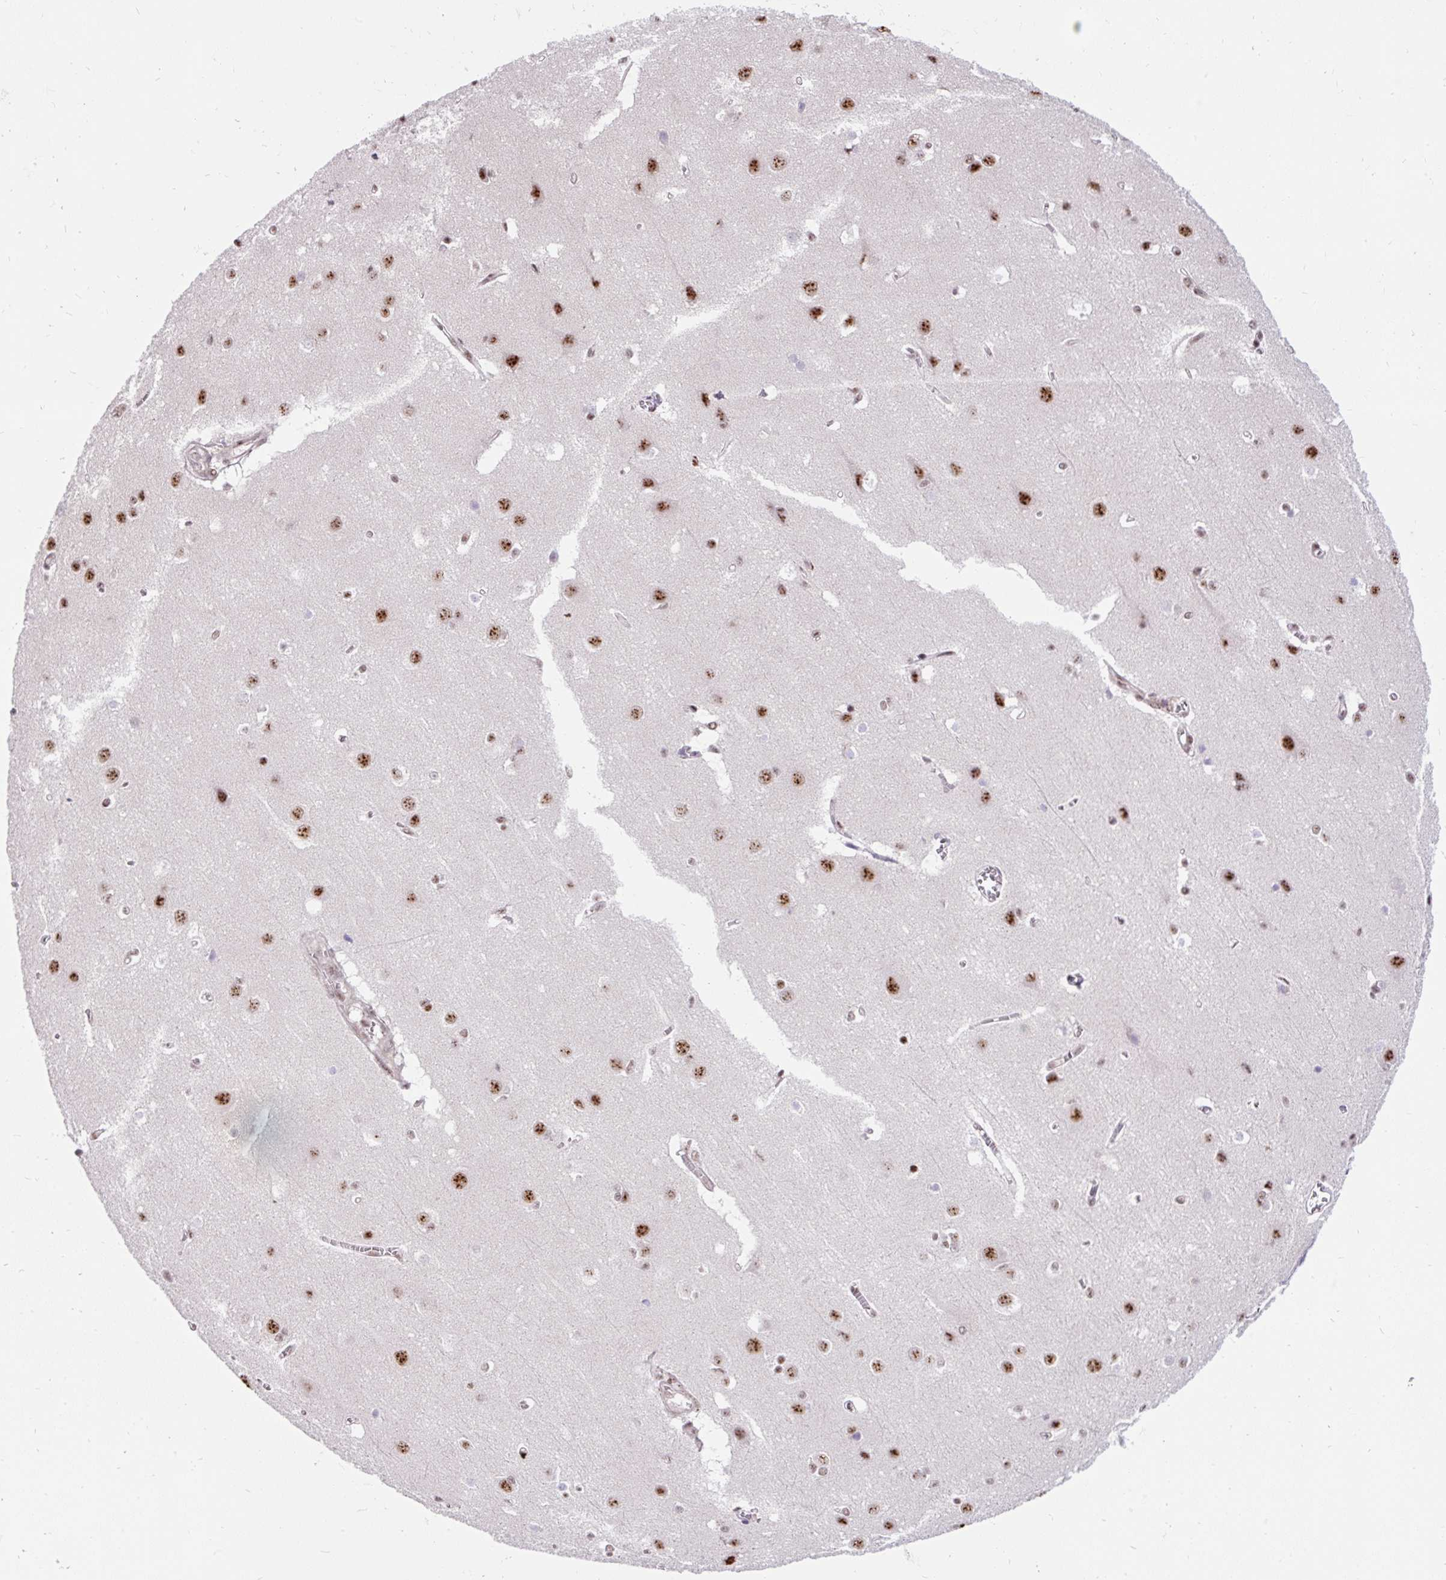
{"staining": {"intensity": "moderate", "quantity": "<25%", "location": "nuclear"}, "tissue": "cerebral cortex", "cell_type": "Endothelial cells", "image_type": "normal", "snomed": [{"axis": "morphology", "description": "Normal tissue, NOS"}, {"axis": "topography", "description": "Cerebral cortex"}], "caption": "Immunohistochemical staining of unremarkable human cerebral cortex displays low levels of moderate nuclear staining in about <25% of endothelial cells. The staining was performed using DAB (3,3'-diaminobenzidine), with brown indicating positive protein expression. Nuclei are stained blue with hematoxylin.", "gene": "SMC5", "patient": {"sex": "male", "age": 37}}